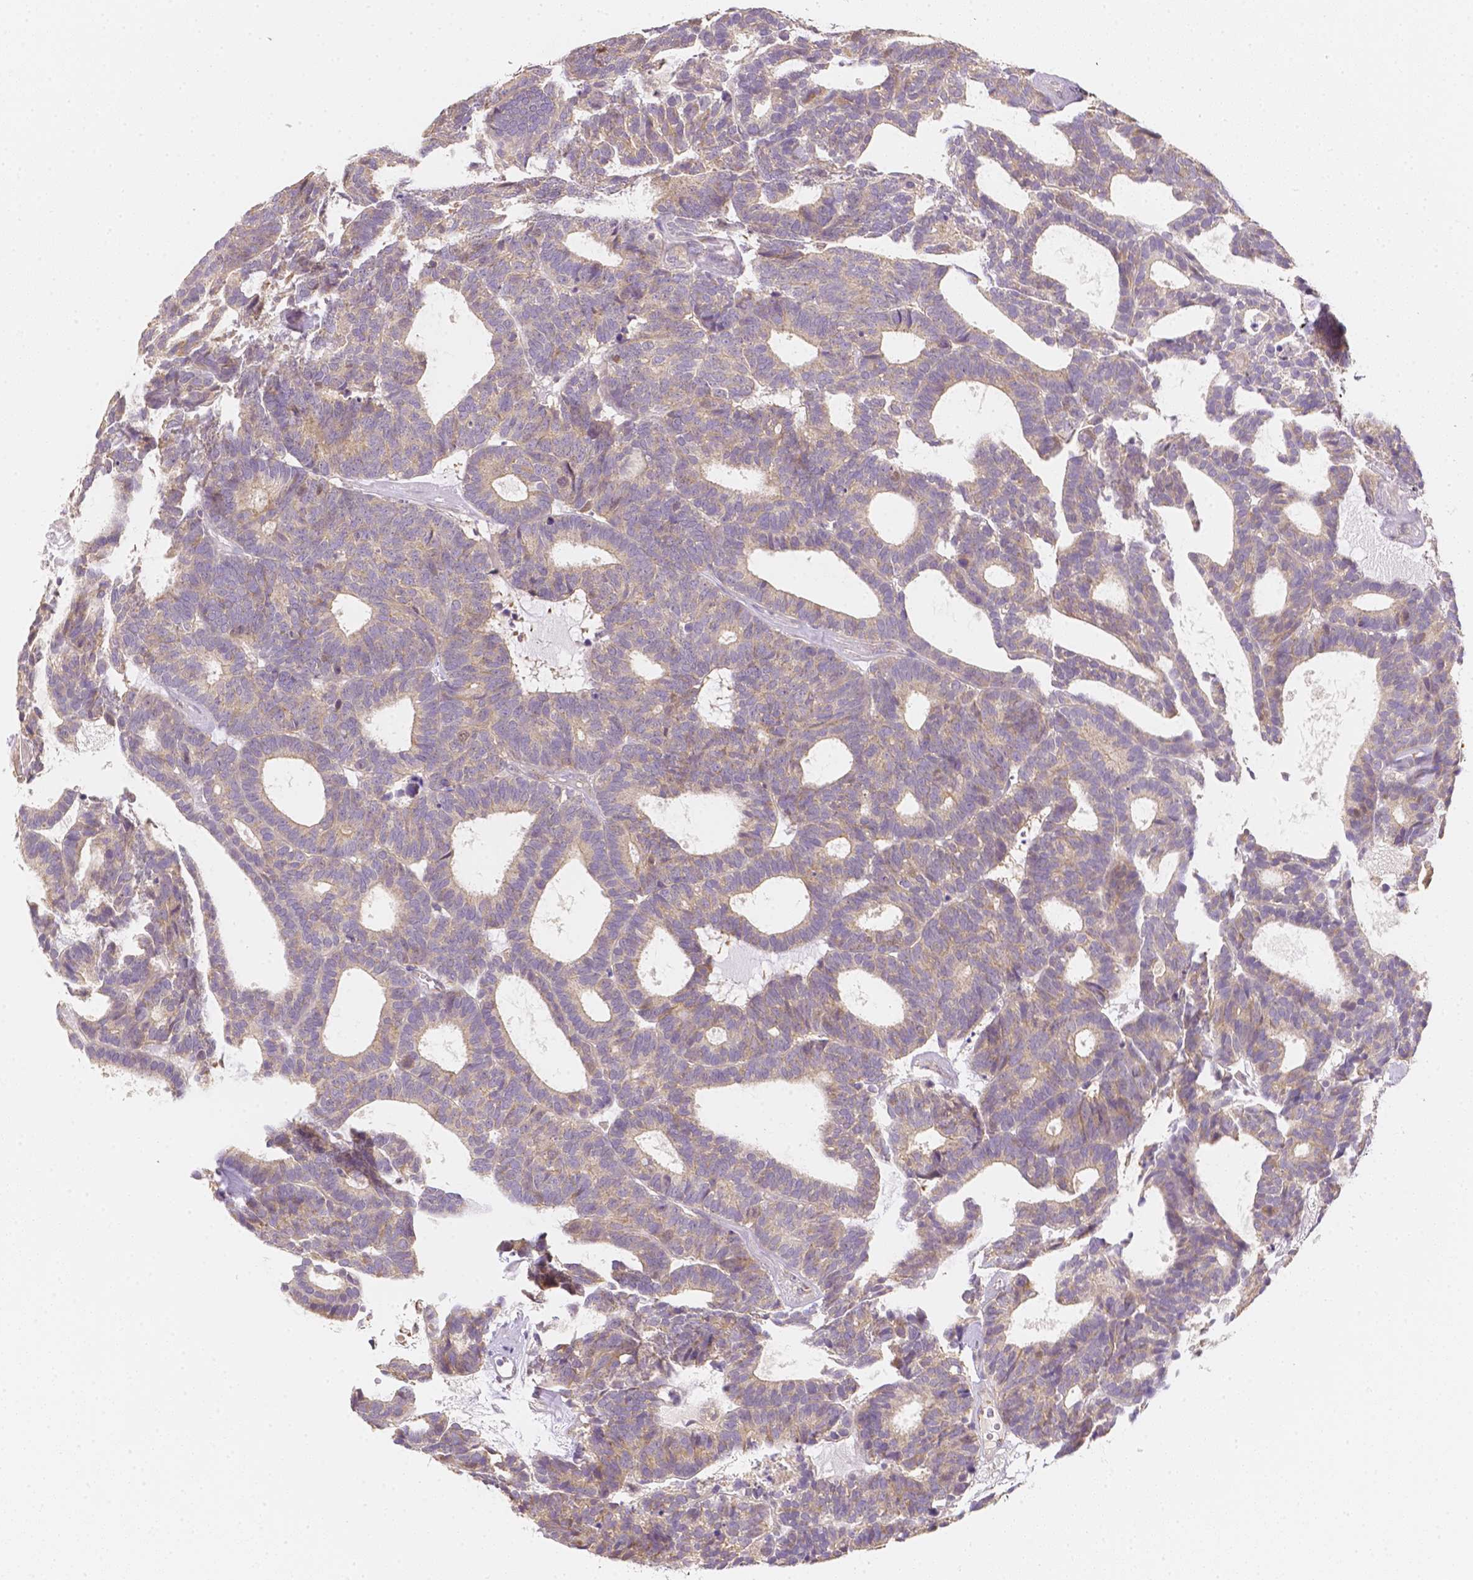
{"staining": {"intensity": "negative", "quantity": "none", "location": "none"}, "tissue": "head and neck cancer", "cell_type": "Tumor cells", "image_type": "cancer", "snomed": [{"axis": "morphology", "description": "Adenocarcinoma, NOS"}, {"axis": "topography", "description": "Head-Neck"}], "caption": "Tumor cells show no significant protein expression in head and neck adenocarcinoma.", "gene": "C10orf67", "patient": {"sex": "female", "age": 81}}